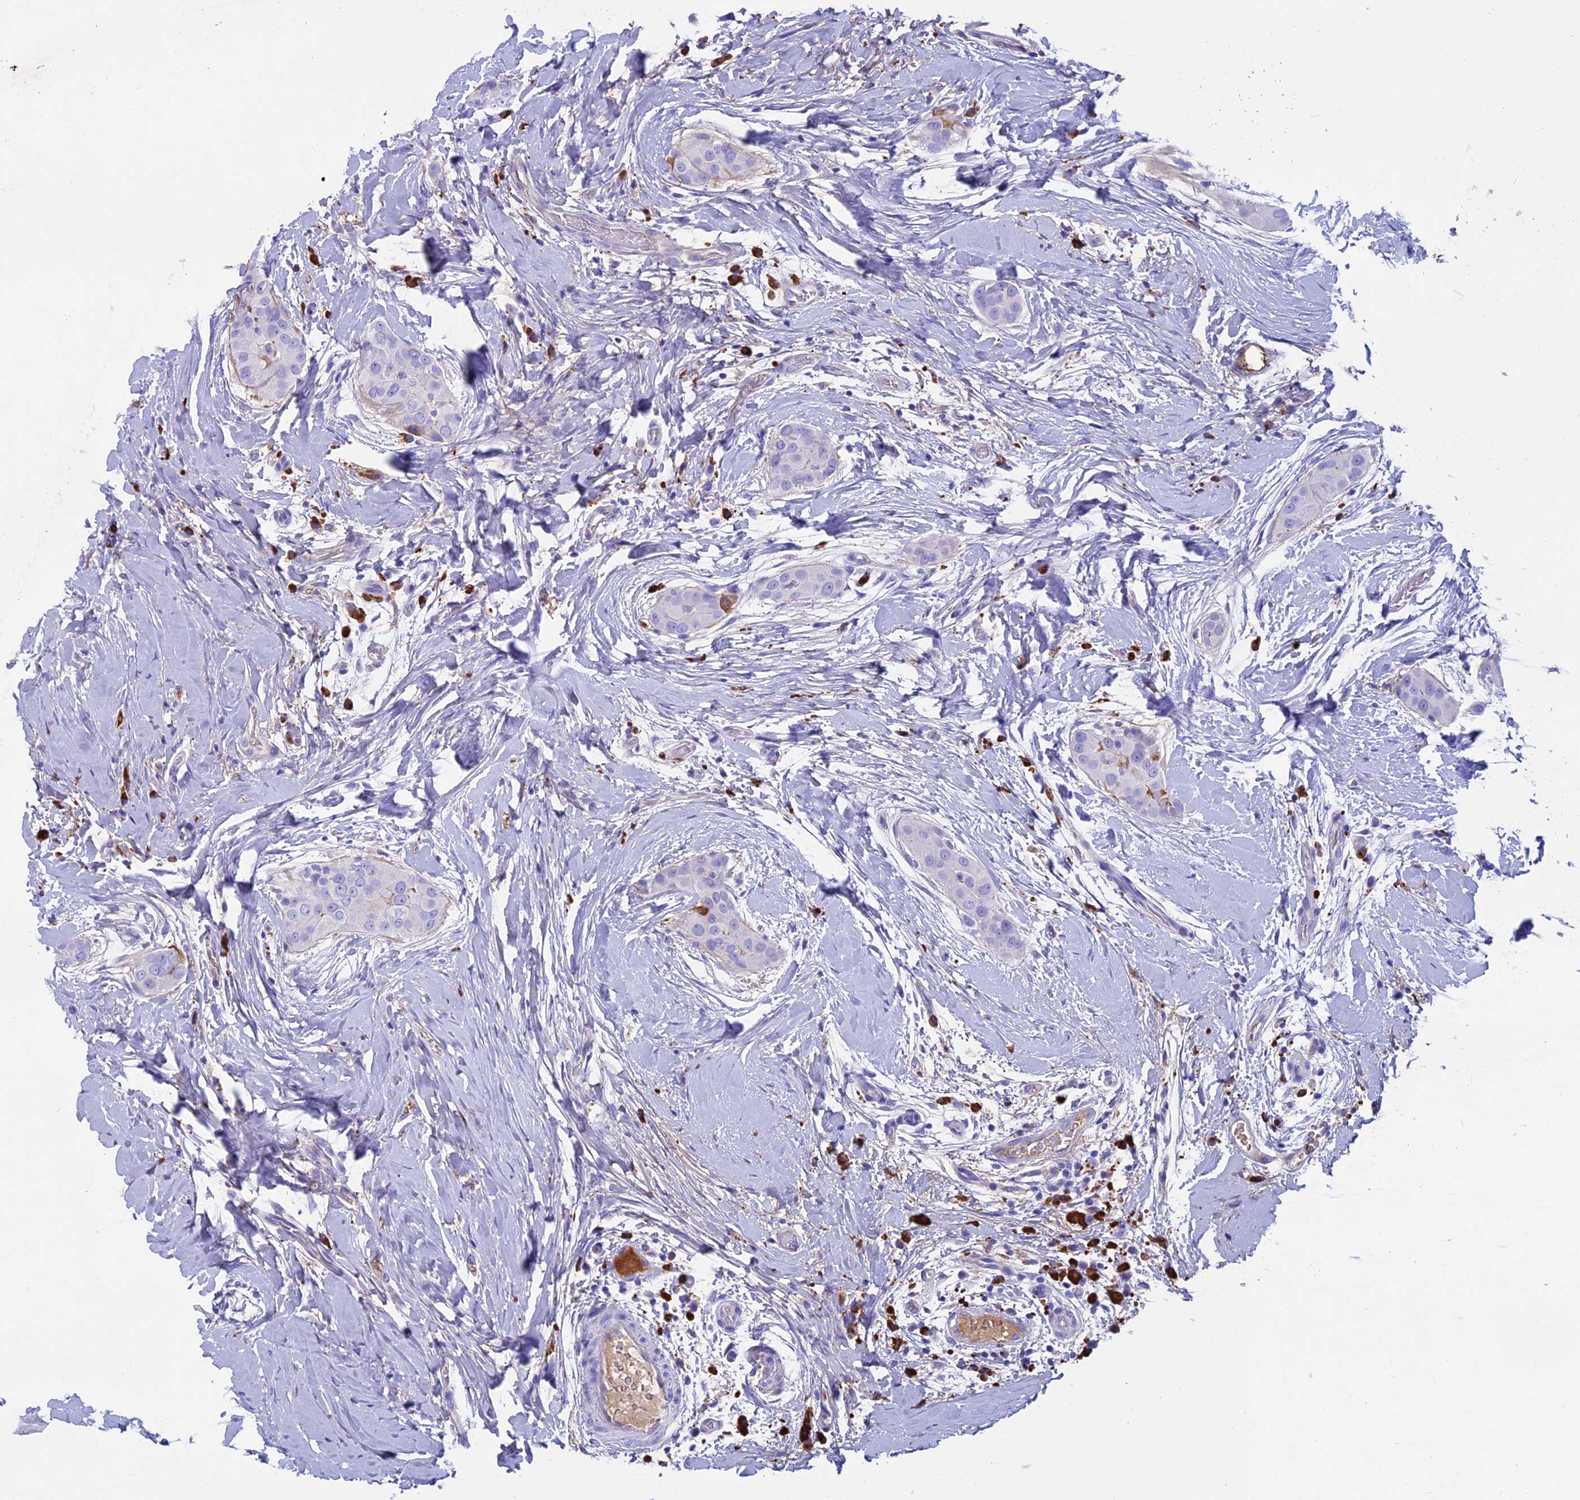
{"staining": {"intensity": "negative", "quantity": "none", "location": "none"}, "tissue": "thyroid cancer", "cell_type": "Tumor cells", "image_type": "cancer", "snomed": [{"axis": "morphology", "description": "Papillary adenocarcinoma, NOS"}, {"axis": "topography", "description": "Thyroid gland"}], "caption": "An image of thyroid cancer (papillary adenocarcinoma) stained for a protein reveals no brown staining in tumor cells.", "gene": "IGSF6", "patient": {"sex": "male", "age": 33}}